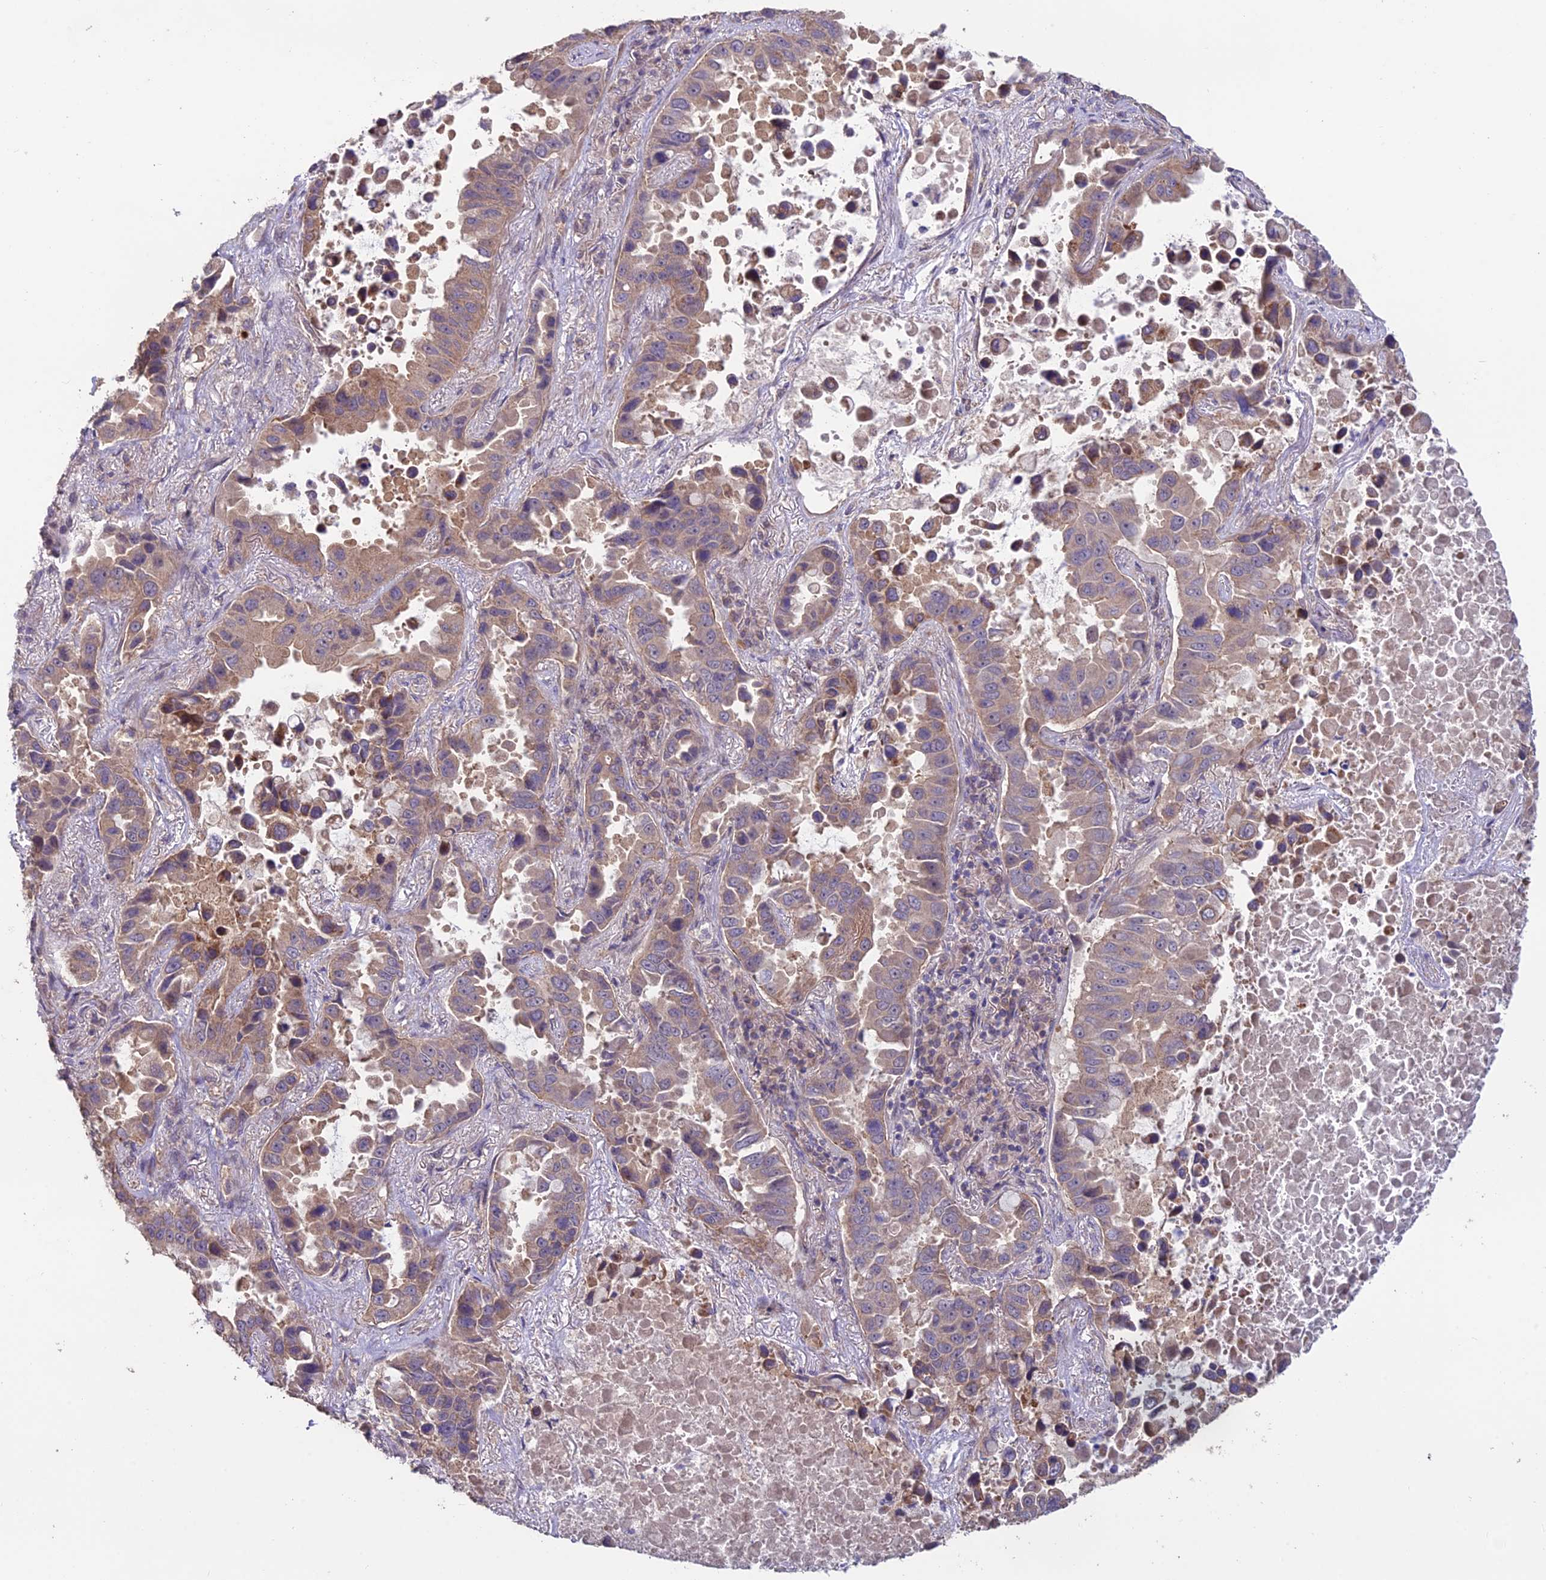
{"staining": {"intensity": "moderate", "quantity": ">75%", "location": "cytoplasmic/membranous"}, "tissue": "lung cancer", "cell_type": "Tumor cells", "image_type": "cancer", "snomed": [{"axis": "morphology", "description": "Adenocarcinoma, NOS"}, {"axis": "topography", "description": "Lung"}], "caption": "Lung adenocarcinoma stained with a protein marker displays moderate staining in tumor cells.", "gene": "SHISA5", "patient": {"sex": "male", "age": 64}}